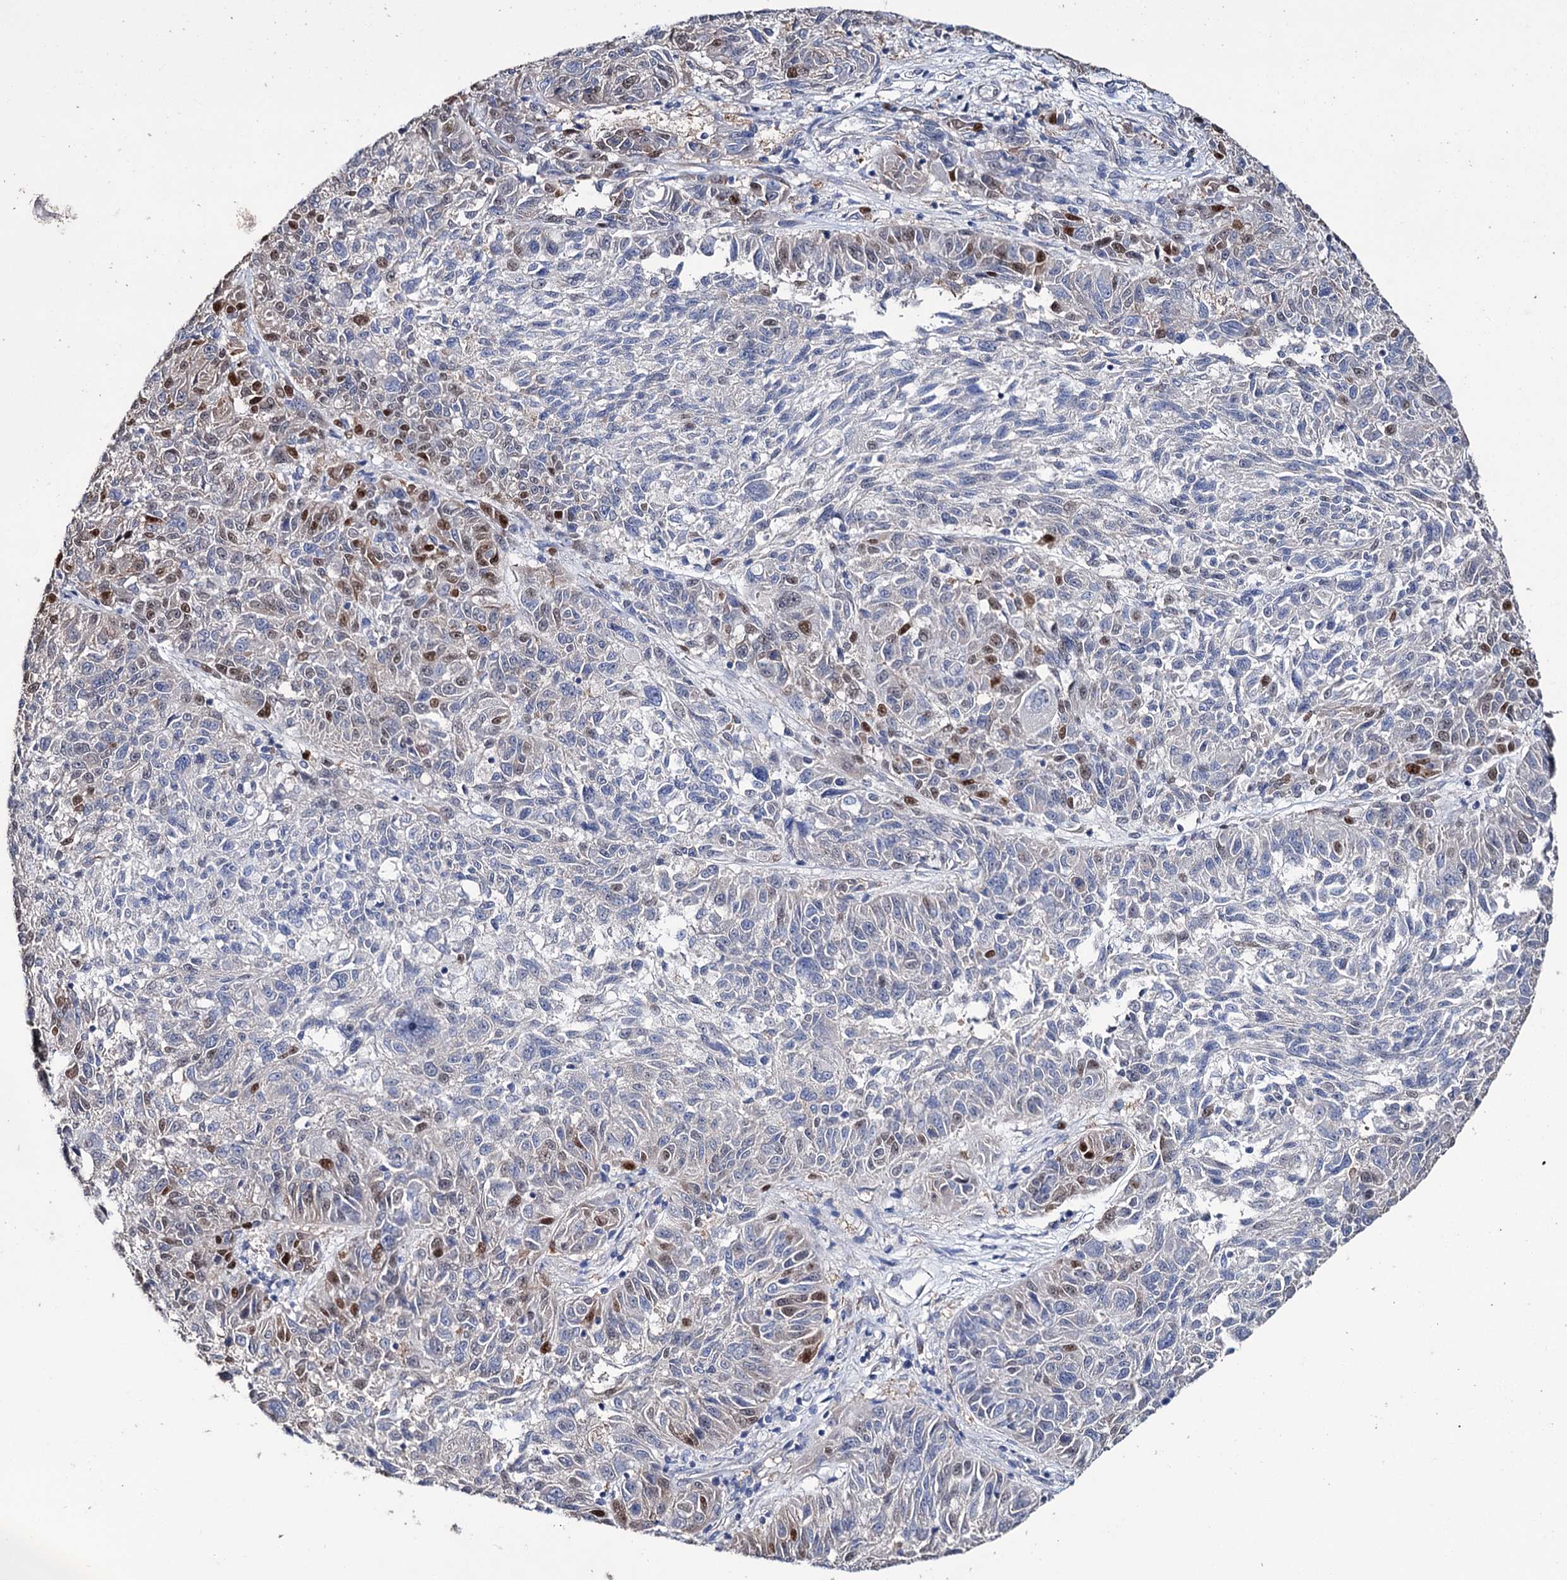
{"staining": {"intensity": "moderate", "quantity": "<25%", "location": "nuclear"}, "tissue": "melanoma", "cell_type": "Tumor cells", "image_type": "cancer", "snomed": [{"axis": "morphology", "description": "Malignant melanoma, NOS"}, {"axis": "topography", "description": "Skin"}], "caption": "This is a micrograph of IHC staining of melanoma, which shows moderate staining in the nuclear of tumor cells.", "gene": "EPB41L5", "patient": {"sex": "male", "age": 53}}